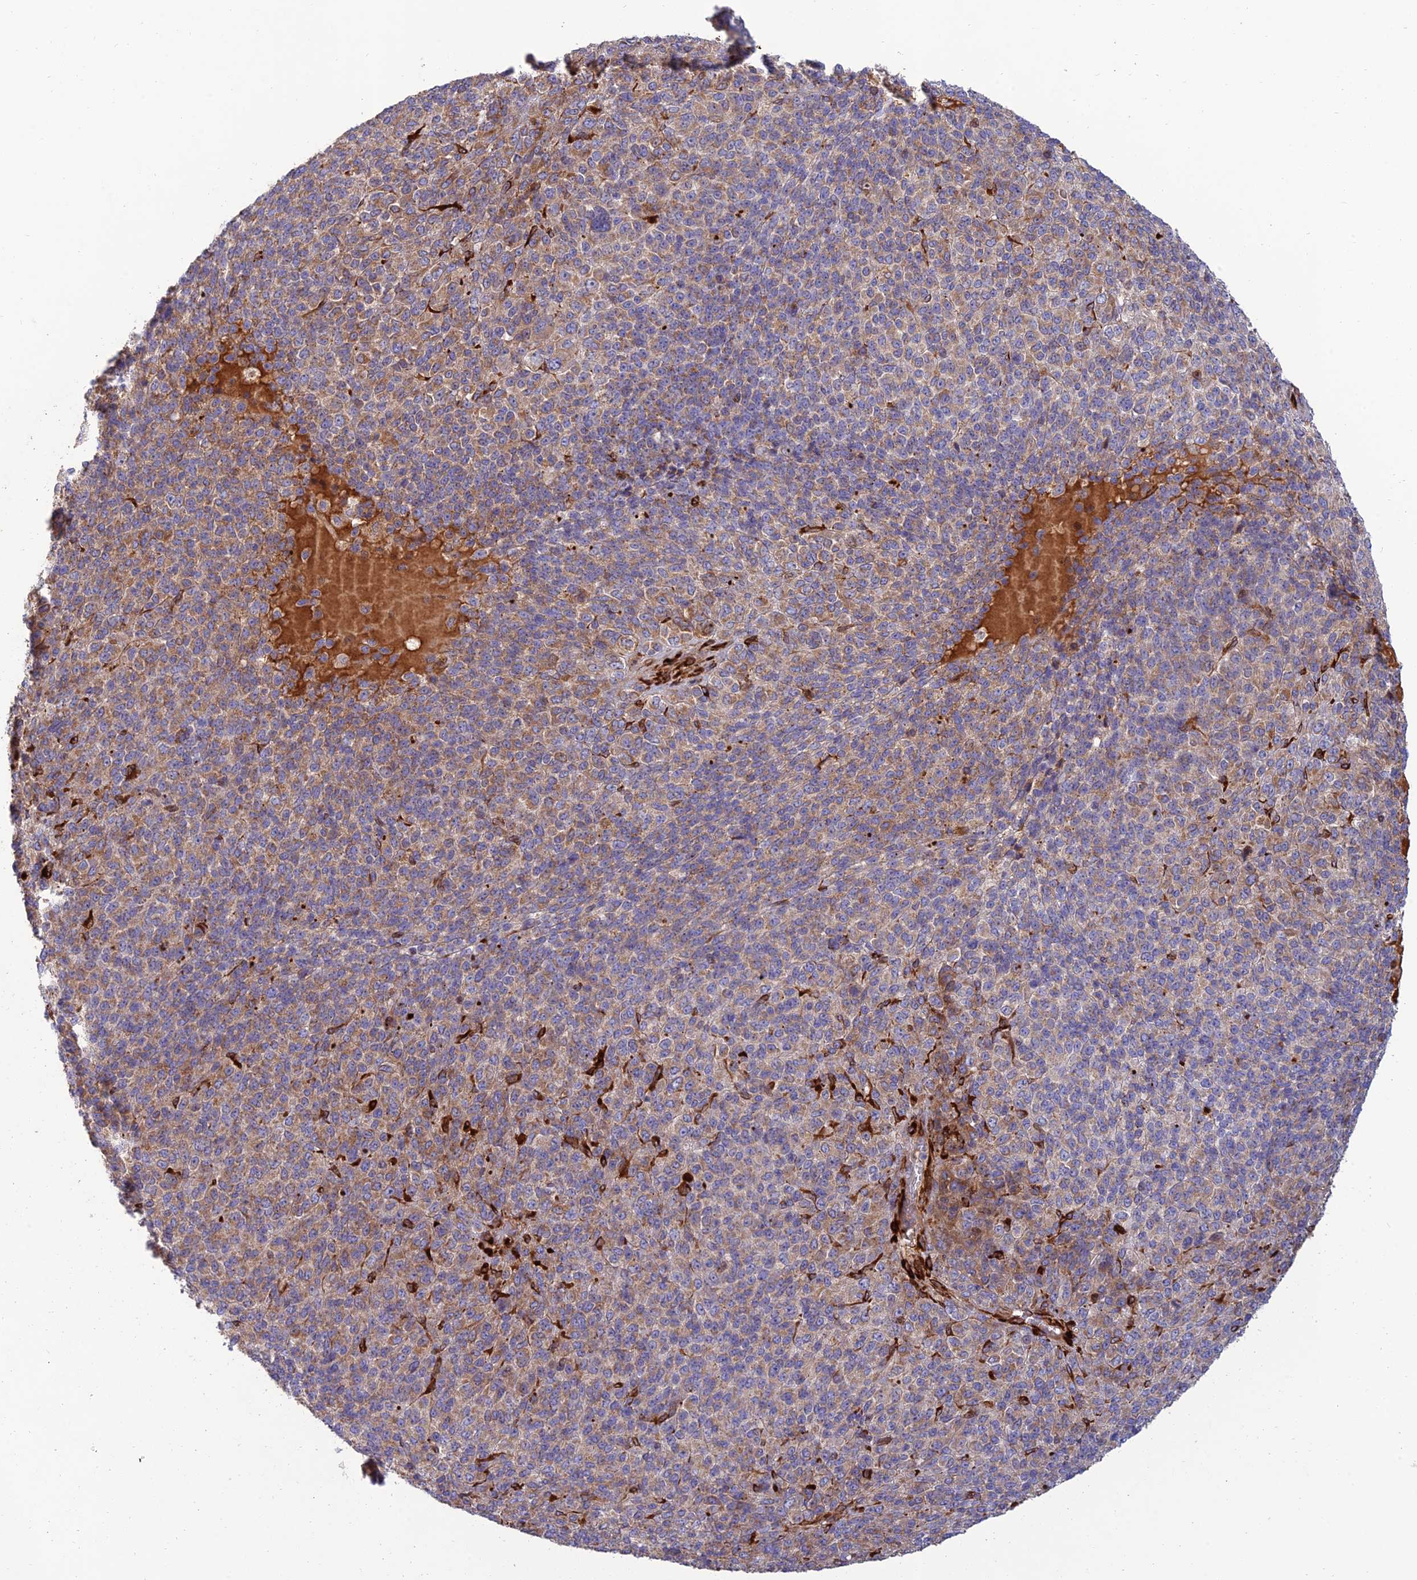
{"staining": {"intensity": "moderate", "quantity": ">75%", "location": "cytoplasmic/membranous"}, "tissue": "melanoma", "cell_type": "Tumor cells", "image_type": "cancer", "snomed": [{"axis": "morphology", "description": "Malignant melanoma, Metastatic site"}, {"axis": "topography", "description": "Brain"}], "caption": "Malignant melanoma (metastatic site) was stained to show a protein in brown. There is medium levels of moderate cytoplasmic/membranous expression in approximately >75% of tumor cells. (DAB (3,3'-diaminobenzidine) IHC with brightfield microscopy, high magnification).", "gene": "RCN3", "patient": {"sex": "female", "age": 56}}